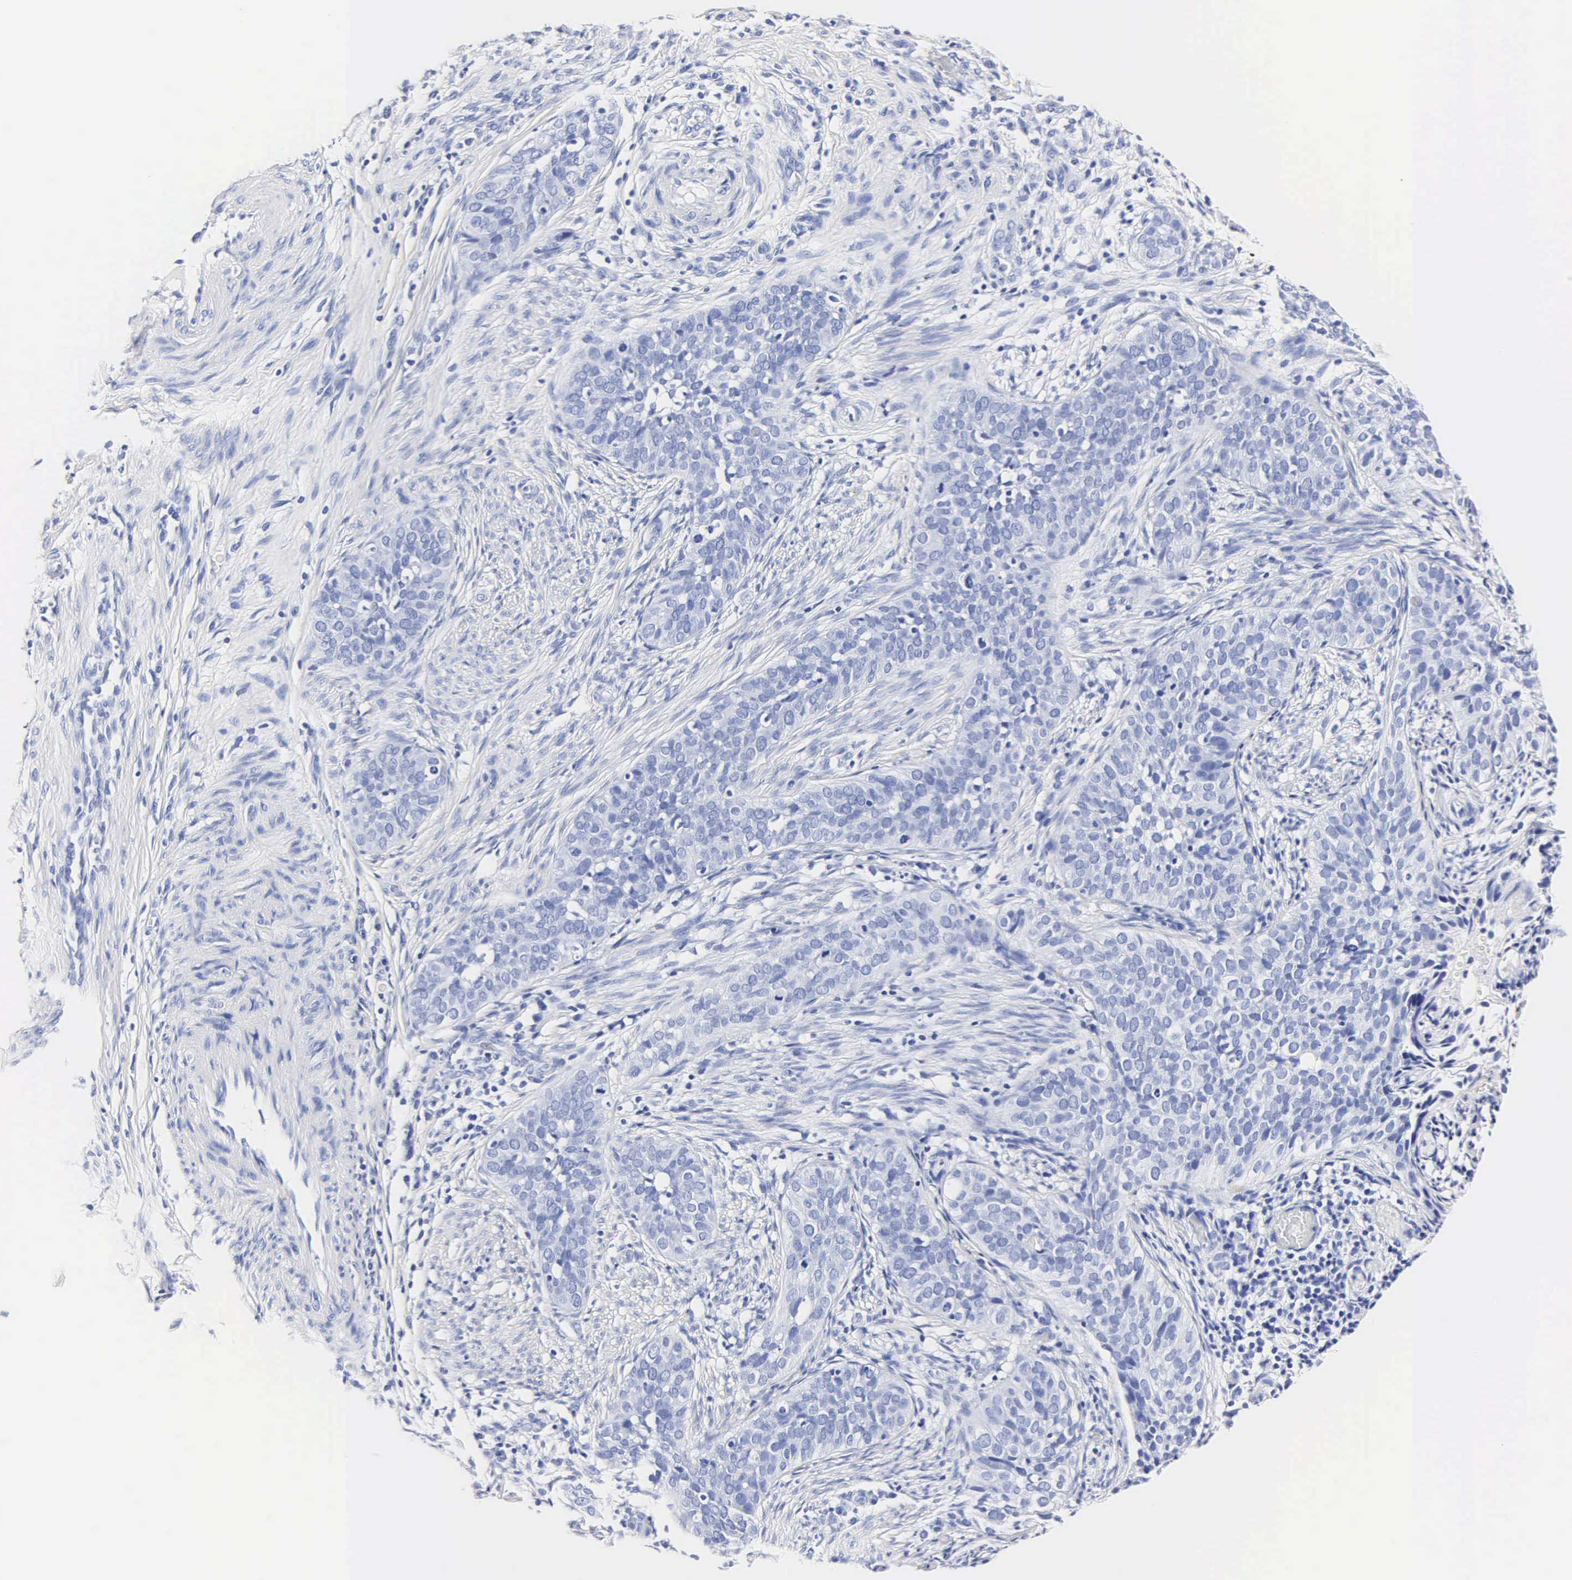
{"staining": {"intensity": "negative", "quantity": "none", "location": "none"}, "tissue": "cervical cancer", "cell_type": "Tumor cells", "image_type": "cancer", "snomed": [{"axis": "morphology", "description": "Squamous cell carcinoma, NOS"}, {"axis": "topography", "description": "Cervix"}], "caption": "This is an immunohistochemistry micrograph of human cervical cancer. There is no expression in tumor cells.", "gene": "MB", "patient": {"sex": "female", "age": 31}}